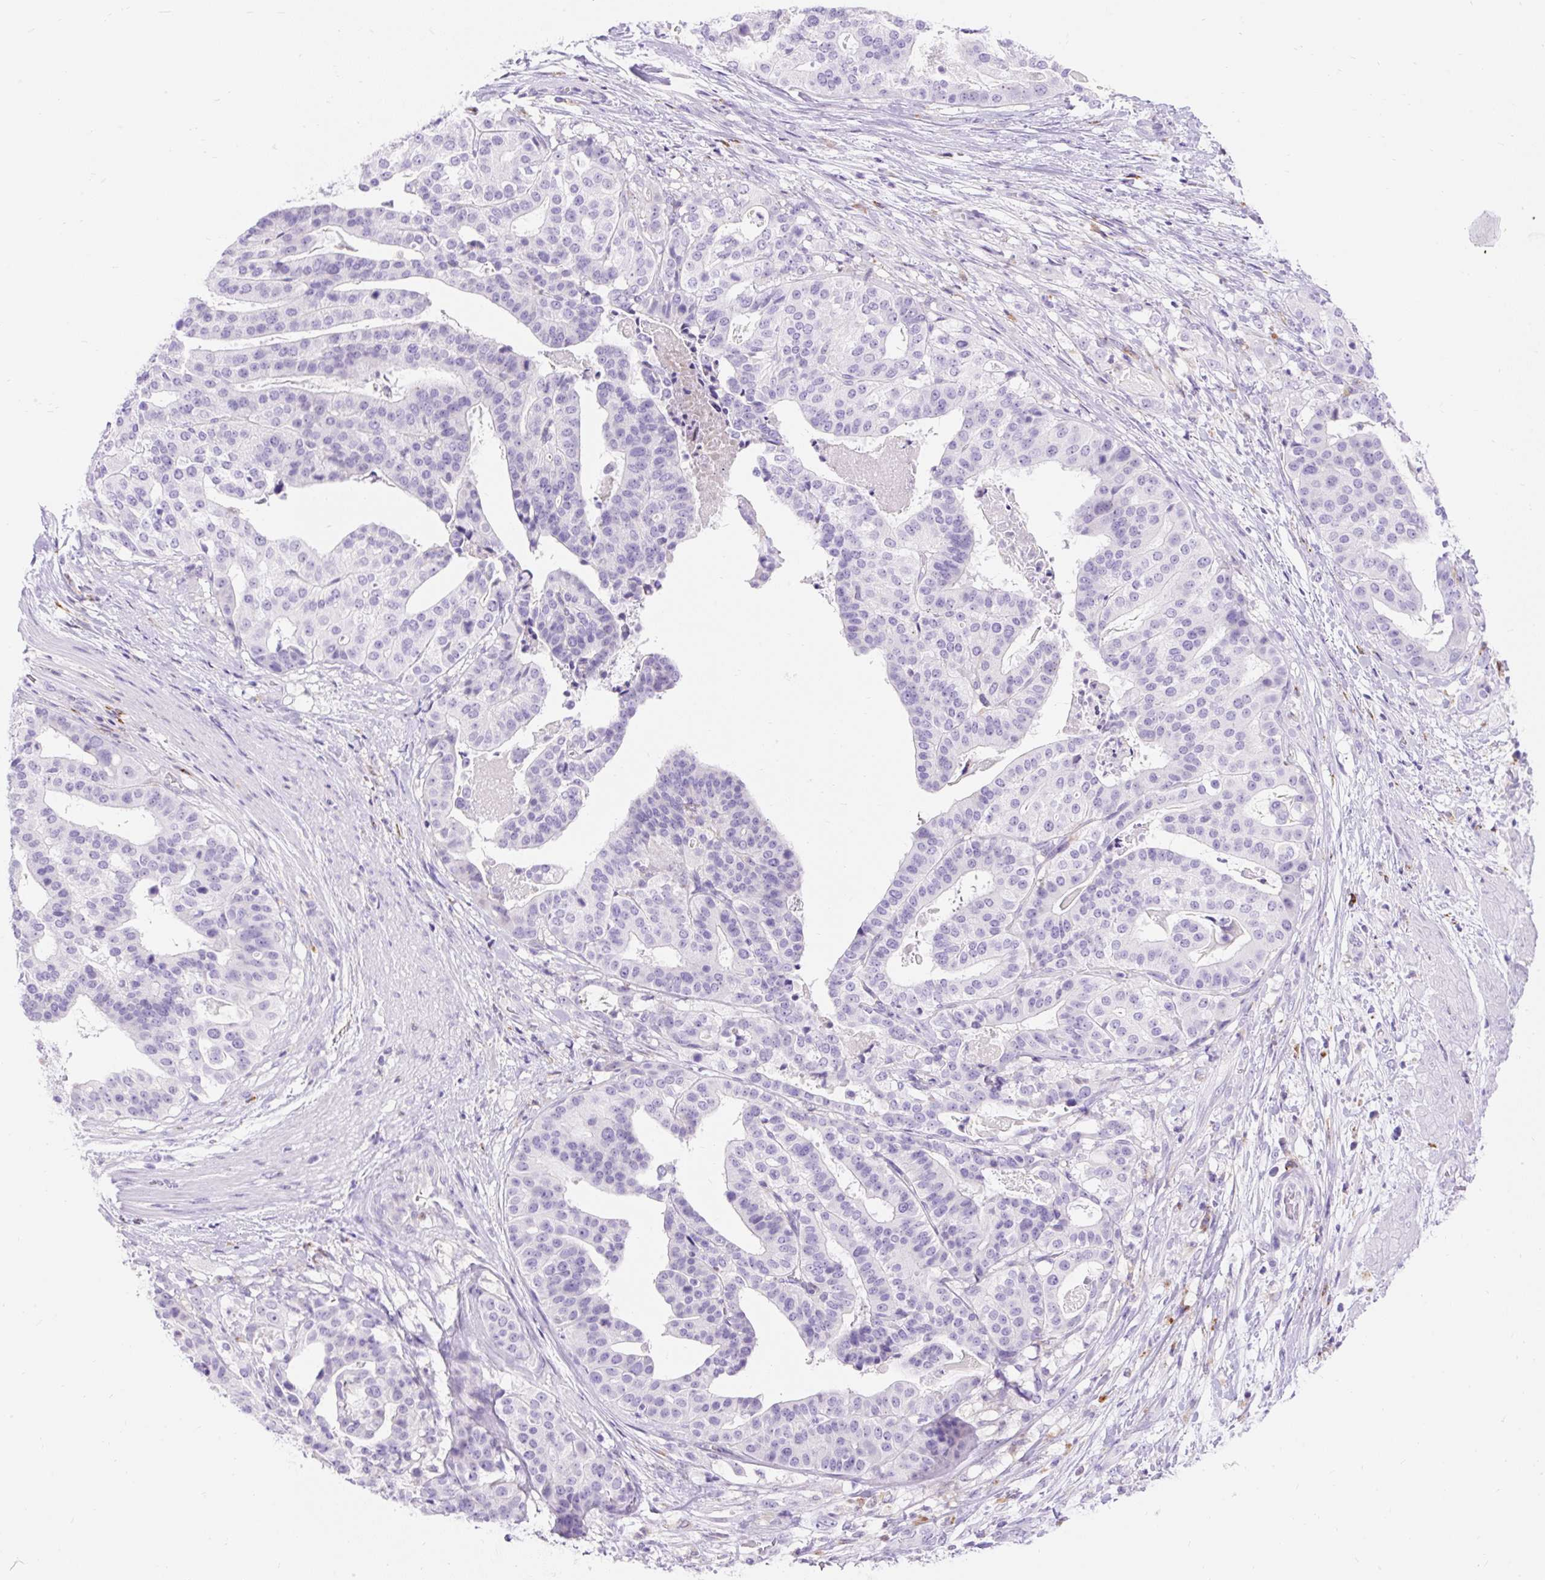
{"staining": {"intensity": "negative", "quantity": "none", "location": "none"}, "tissue": "stomach cancer", "cell_type": "Tumor cells", "image_type": "cancer", "snomed": [{"axis": "morphology", "description": "Adenocarcinoma, NOS"}, {"axis": "topography", "description": "Stomach"}], "caption": "Protein analysis of stomach adenocarcinoma shows no significant expression in tumor cells.", "gene": "TMEM150C", "patient": {"sex": "male", "age": 48}}